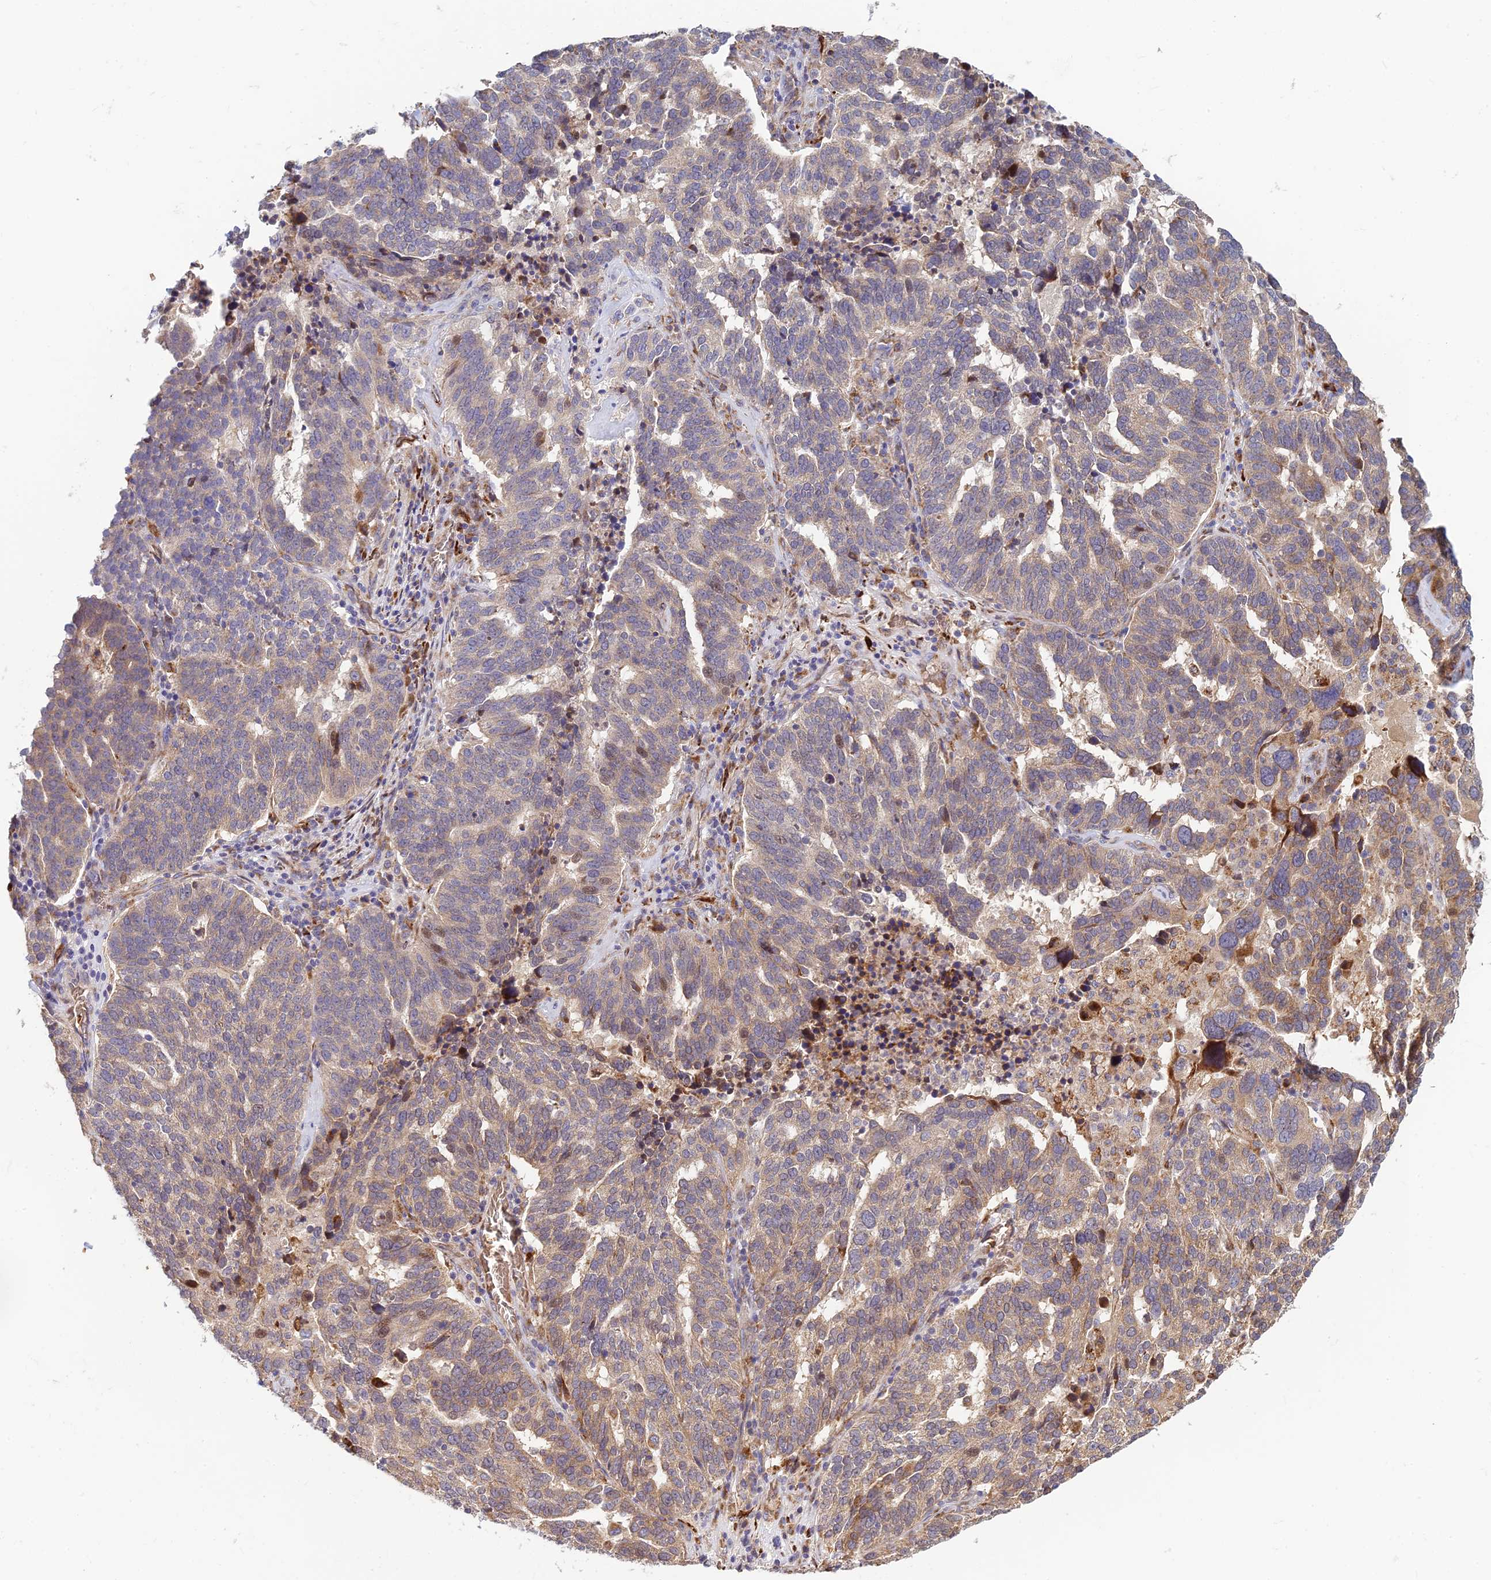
{"staining": {"intensity": "weak", "quantity": "25%-75%", "location": "cytoplasmic/membranous"}, "tissue": "ovarian cancer", "cell_type": "Tumor cells", "image_type": "cancer", "snomed": [{"axis": "morphology", "description": "Cystadenocarcinoma, serous, NOS"}, {"axis": "topography", "description": "Ovary"}], "caption": "This image exhibits ovarian cancer stained with IHC to label a protein in brown. The cytoplasmic/membranous of tumor cells show weak positivity for the protein. Nuclei are counter-stained blue.", "gene": "UFSP2", "patient": {"sex": "female", "age": 59}}